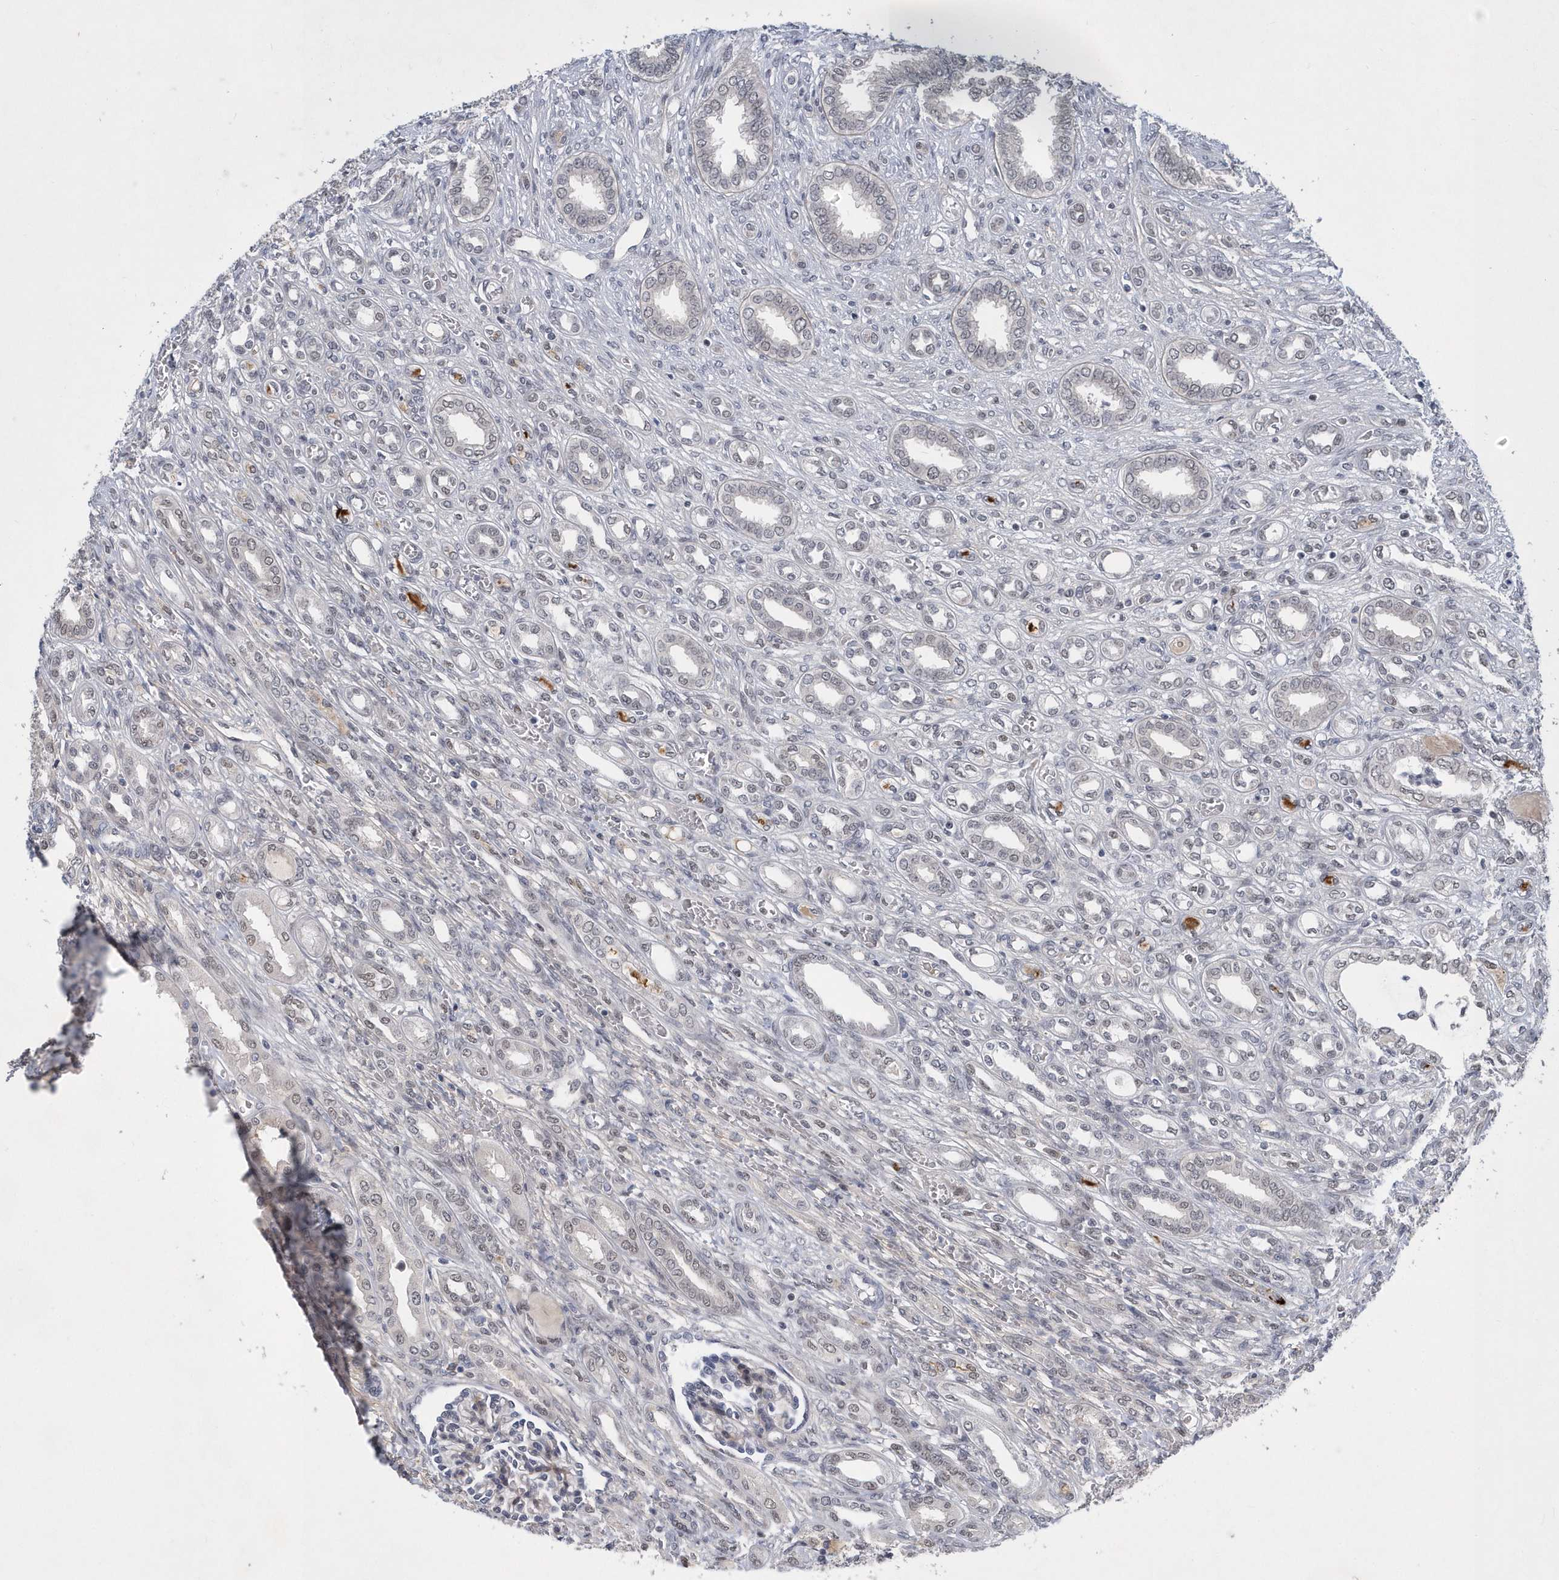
{"staining": {"intensity": "weak", "quantity": "<25%", "location": "cytoplasmic/membranous,nuclear"}, "tissue": "kidney", "cell_type": "Cells in glomeruli", "image_type": "normal", "snomed": [{"axis": "morphology", "description": "Normal tissue, NOS"}, {"axis": "morphology", "description": "Neoplasm, malignant, NOS"}, {"axis": "topography", "description": "Kidney"}], "caption": "DAB (3,3'-diaminobenzidine) immunohistochemical staining of unremarkable human kidney shows no significant staining in cells in glomeruli. (Stains: DAB IHC with hematoxylin counter stain, Microscopy: brightfield microscopy at high magnification).", "gene": "FAM217A", "patient": {"sex": "female", "age": 1}}